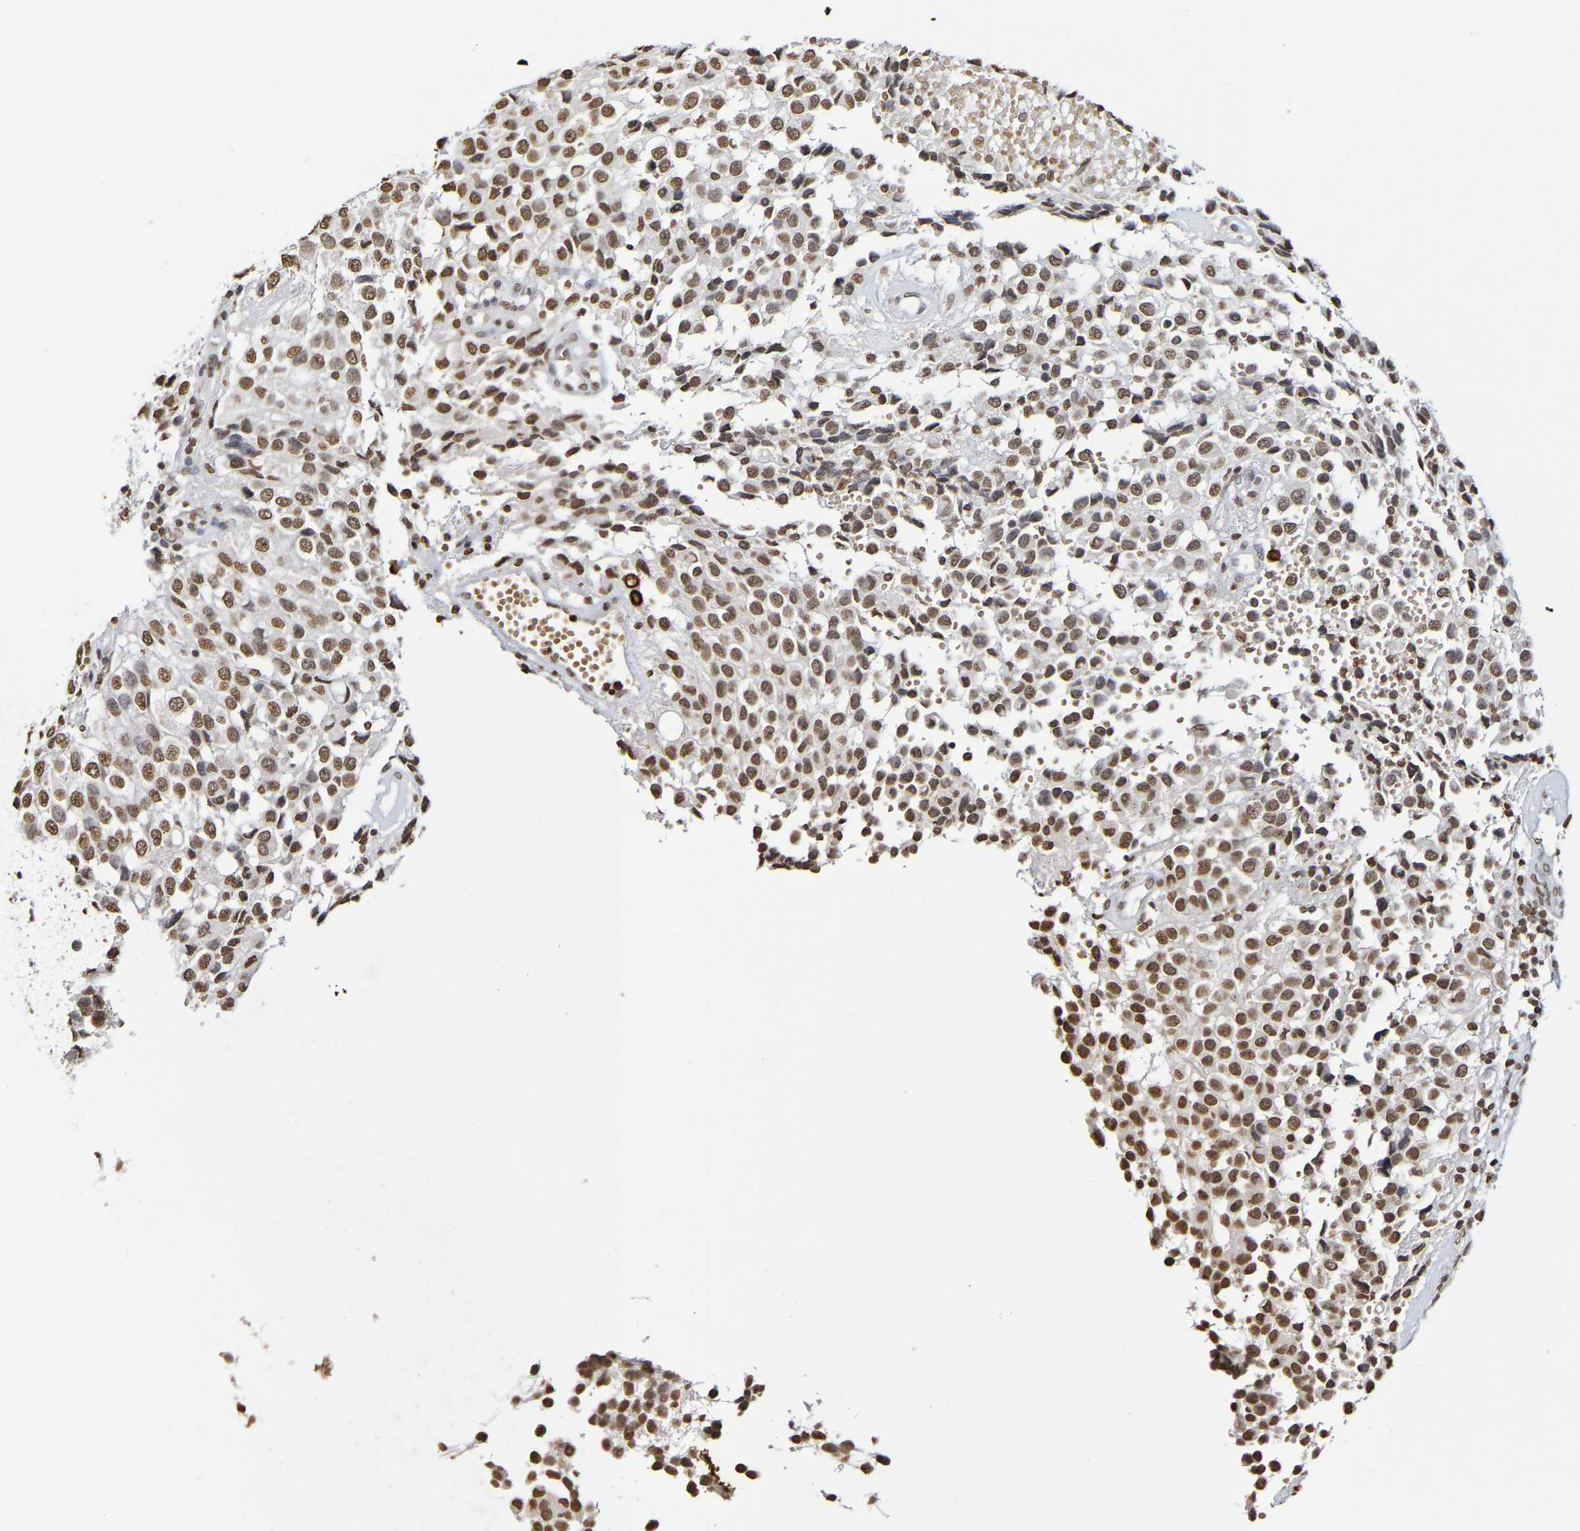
{"staining": {"intensity": "moderate", "quantity": ">75%", "location": "nuclear"}, "tissue": "glioma", "cell_type": "Tumor cells", "image_type": "cancer", "snomed": [{"axis": "morphology", "description": "Glioma, malignant, High grade"}, {"axis": "topography", "description": "Brain"}], "caption": "Glioma stained with a protein marker exhibits moderate staining in tumor cells.", "gene": "ATF4", "patient": {"sex": "male", "age": 32}}